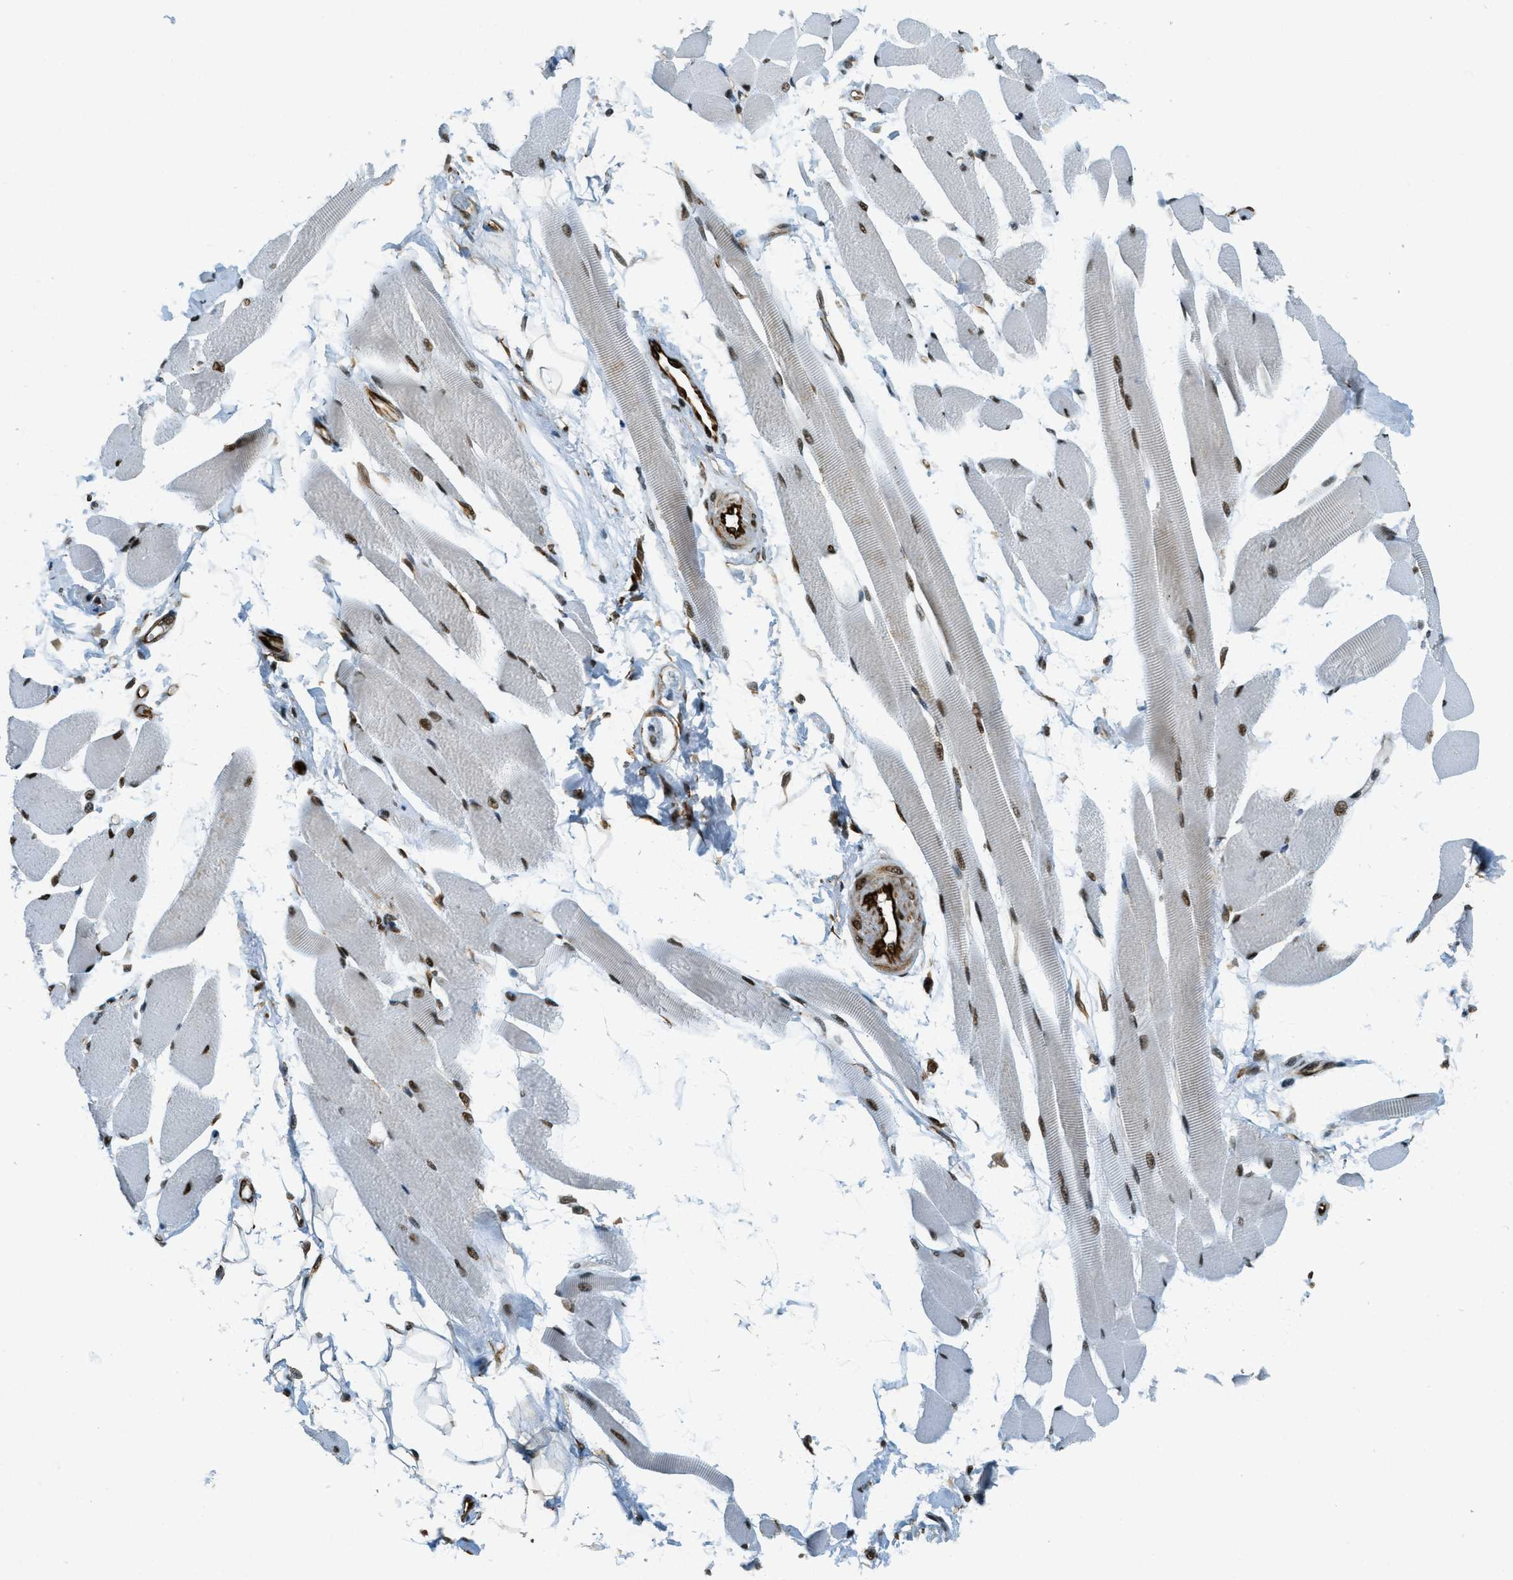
{"staining": {"intensity": "strong", "quantity": ">75%", "location": "nuclear"}, "tissue": "skeletal muscle", "cell_type": "Myocytes", "image_type": "normal", "snomed": [{"axis": "morphology", "description": "Normal tissue, NOS"}, {"axis": "topography", "description": "Skeletal muscle"}, {"axis": "topography", "description": "Peripheral nerve tissue"}], "caption": "Myocytes reveal high levels of strong nuclear expression in approximately >75% of cells in unremarkable human skeletal muscle. (DAB (3,3'-diaminobenzidine) = brown stain, brightfield microscopy at high magnification).", "gene": "ZFR", "patient": {"sex": "female", "age": 84}}